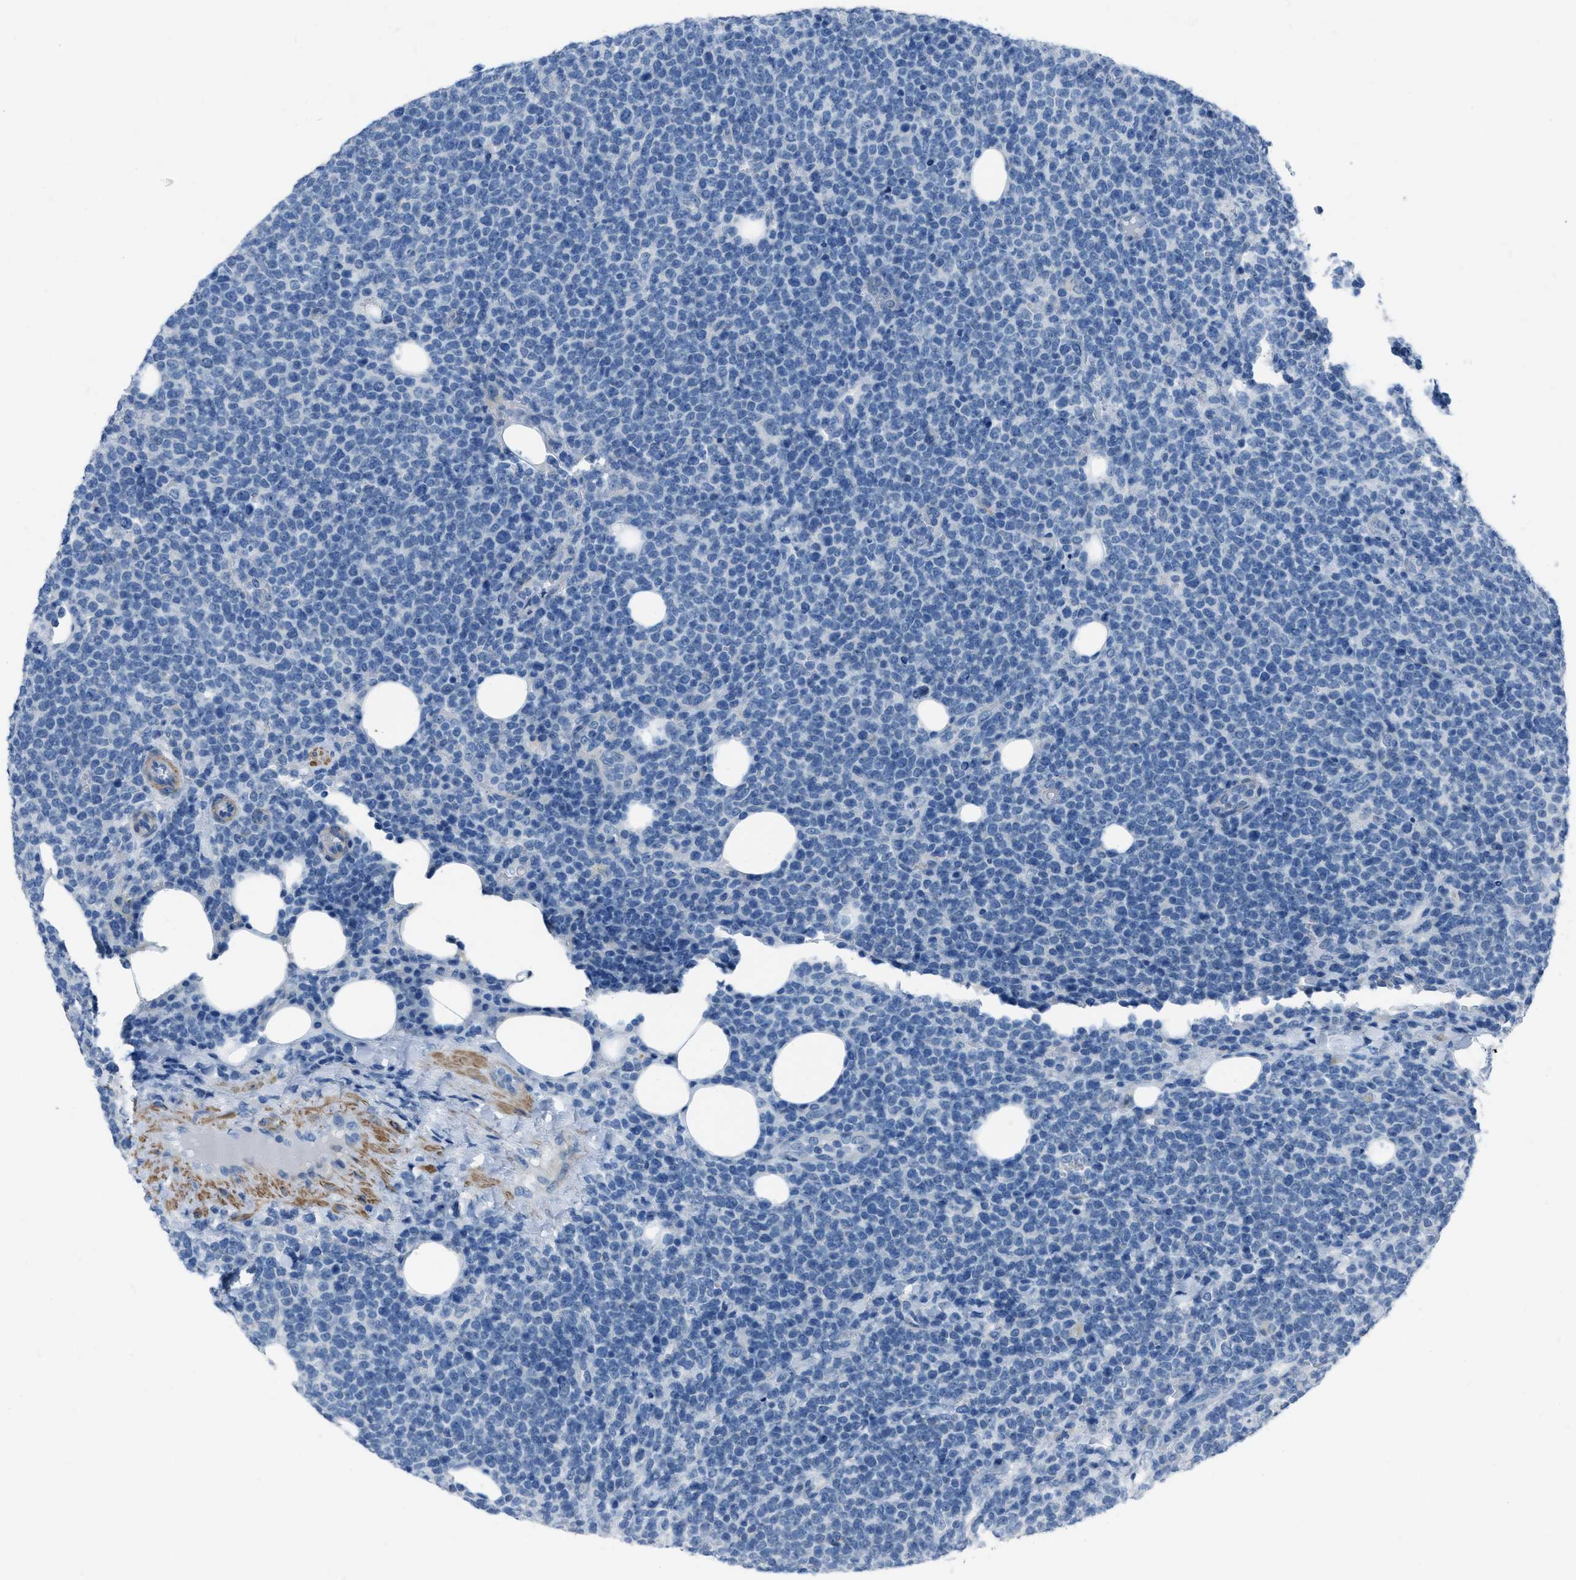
{"staining": {"intensity": "negative", "quantity": "none", "location": "none"}, "tissue": "lymphoma", "cell_type": "Tumor cells", "image_type": "cancer", "snomed": [{"axis": "morphology", "description": "Malignant lymphoma, non-Hodgkin's type, High grade"}, {"axis": "topography", "description": "Lymph node"}], "caption": "Tumor cells show no significant positivity in high-grade malignant lymphoma, non-Hodgkin's type.", "gene": "SPATC1L", "patient": {"sex": "male", "age": 61}}